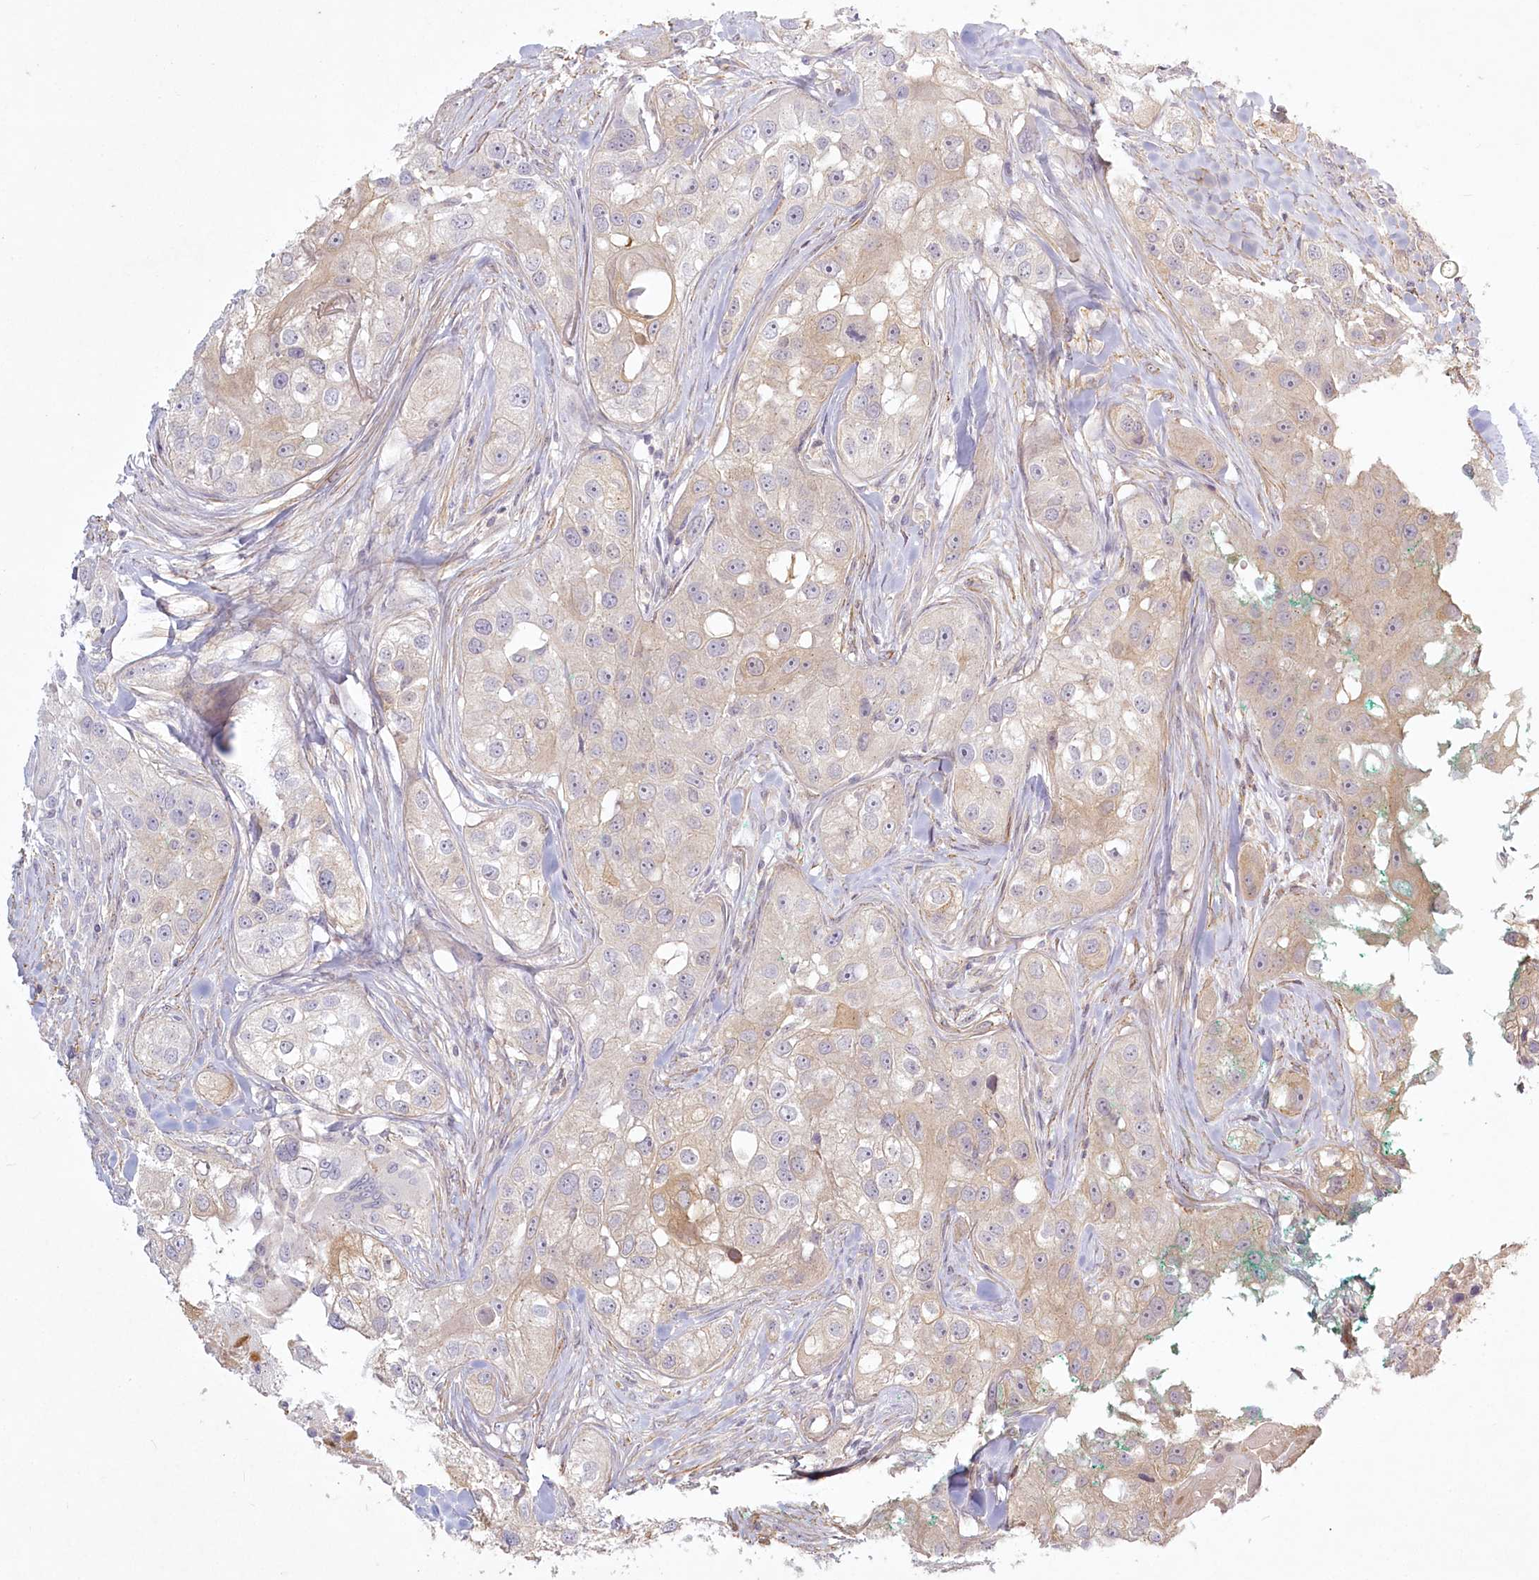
{"staining": {"intensity": "negative", "quantity": "none", "location": "none"}, "tissue": "head and neck cancer", "cell_type": "Tumor cells", "image_type": "cancer", "snomed": [{"axis": "morphology", "description": "Normal tissue, NOS"}, {"axis": "morphology", "description": "Squamous cell carcinoma, NOS"}, {"axis": "topography", "description": "Skeletal muscle"}, {"axis": "topography", "description": "Head-Neck"}], "caption": "Tumor cells are negative for protein expression in human squamous cell carcinoma (head and neck).", "gene": "INPP4B", "patient": {"sex": "male", "age": 51}}